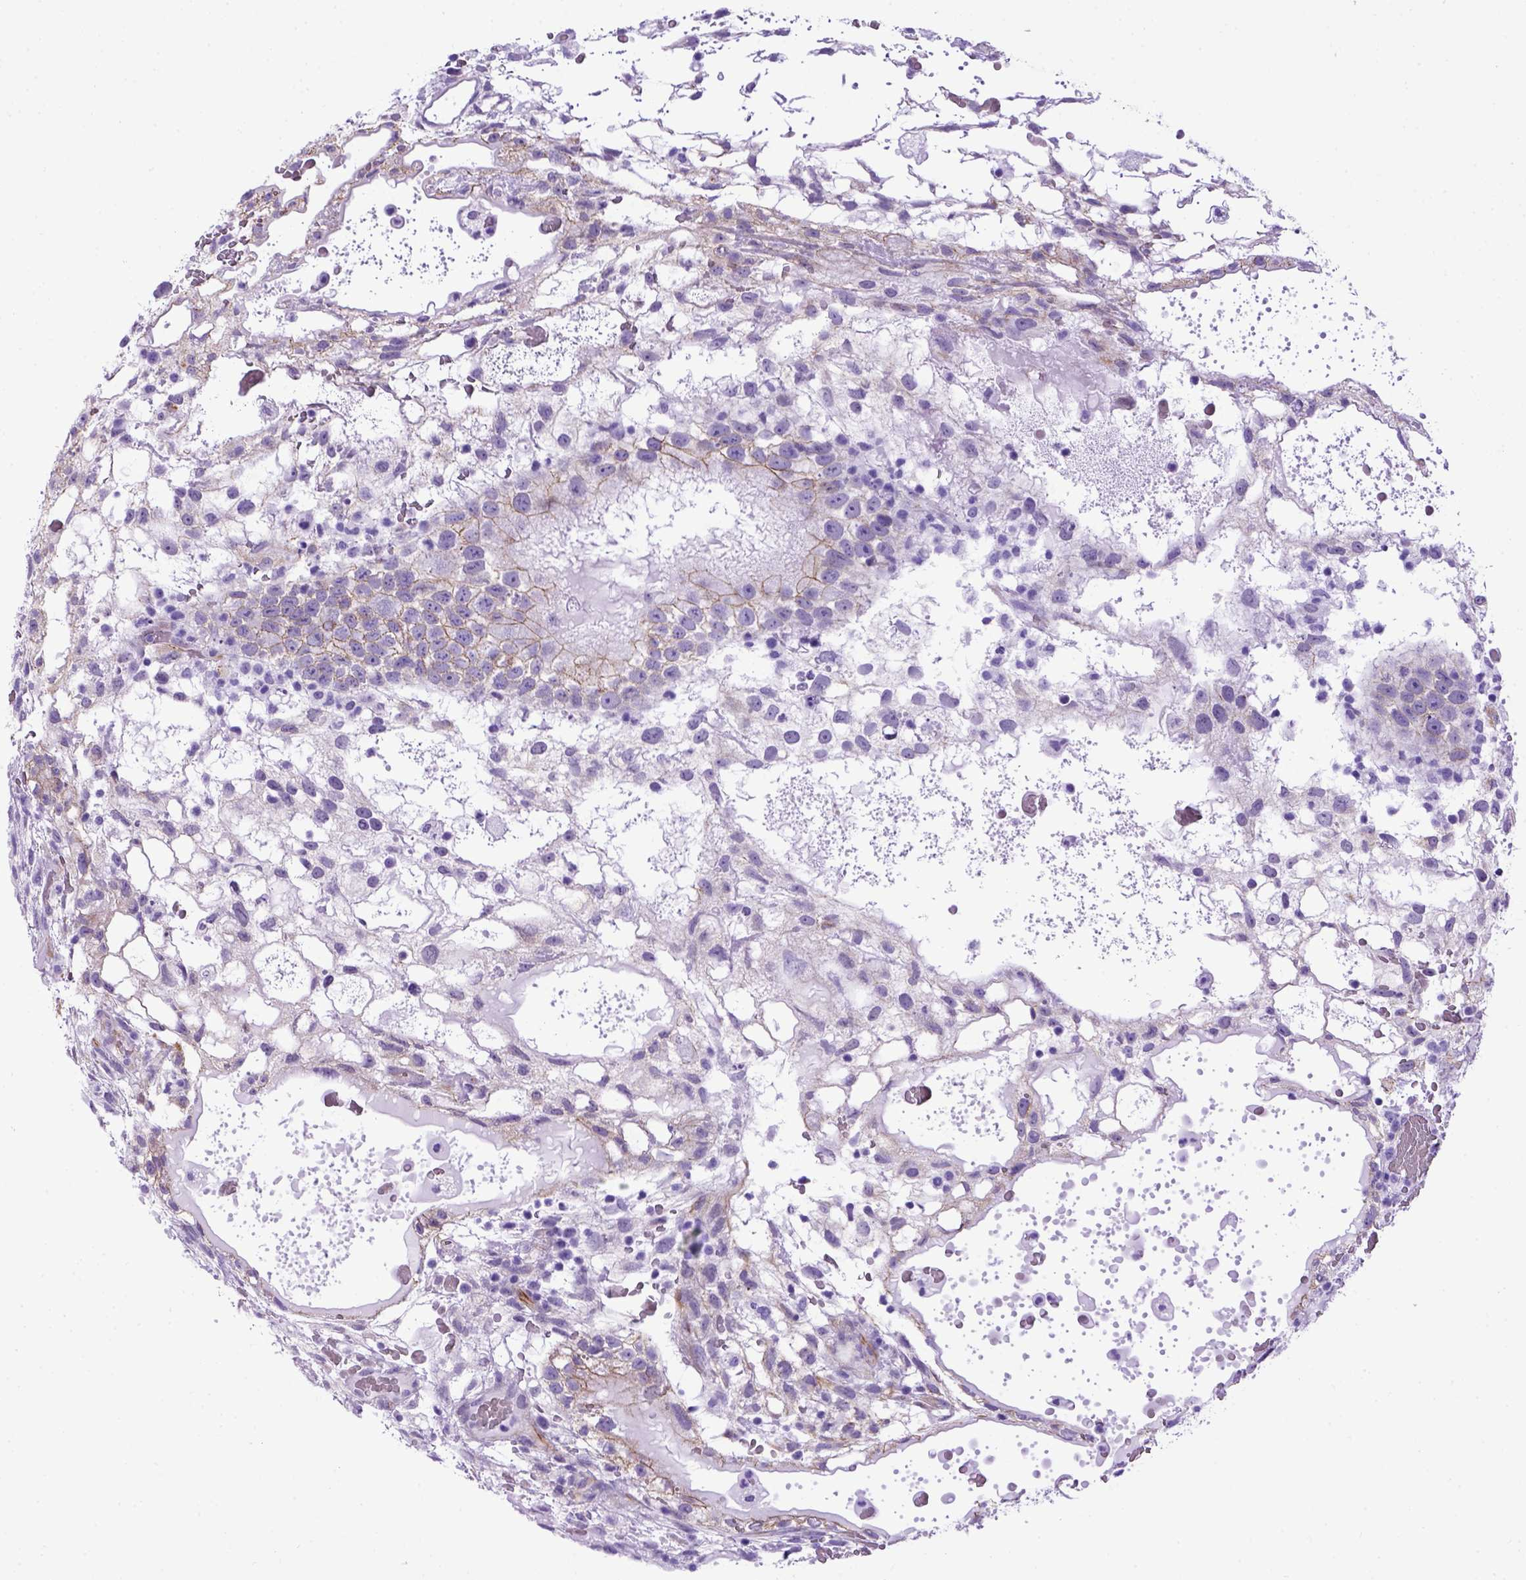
{"staining": {"intensity": "moderate", "quantity": "25%-75%", "location": "cytoplasmic/membranous"}, "tissue": "testis cancer", "cell_type": "Tumor cells", "image_type": "cancer", "snomed": [{"axis": "morphology", "description": "Normal tissue, NOS"}, {"axis": "morphology", "description": "Carcinoma, Embryonal, NOS"}, {"axis": "topography", "description": "Testis"}], "caption": "Approximately 25%-75% of tumor cells in testis cancer (embryonal carcinoma) demonstrate moderate cytoplasmic/membranous protein positivity as visualized by brown immunohistochemical staining.", "gene": "ADAM12", "patient": {"sex": "male", "age": 32}}